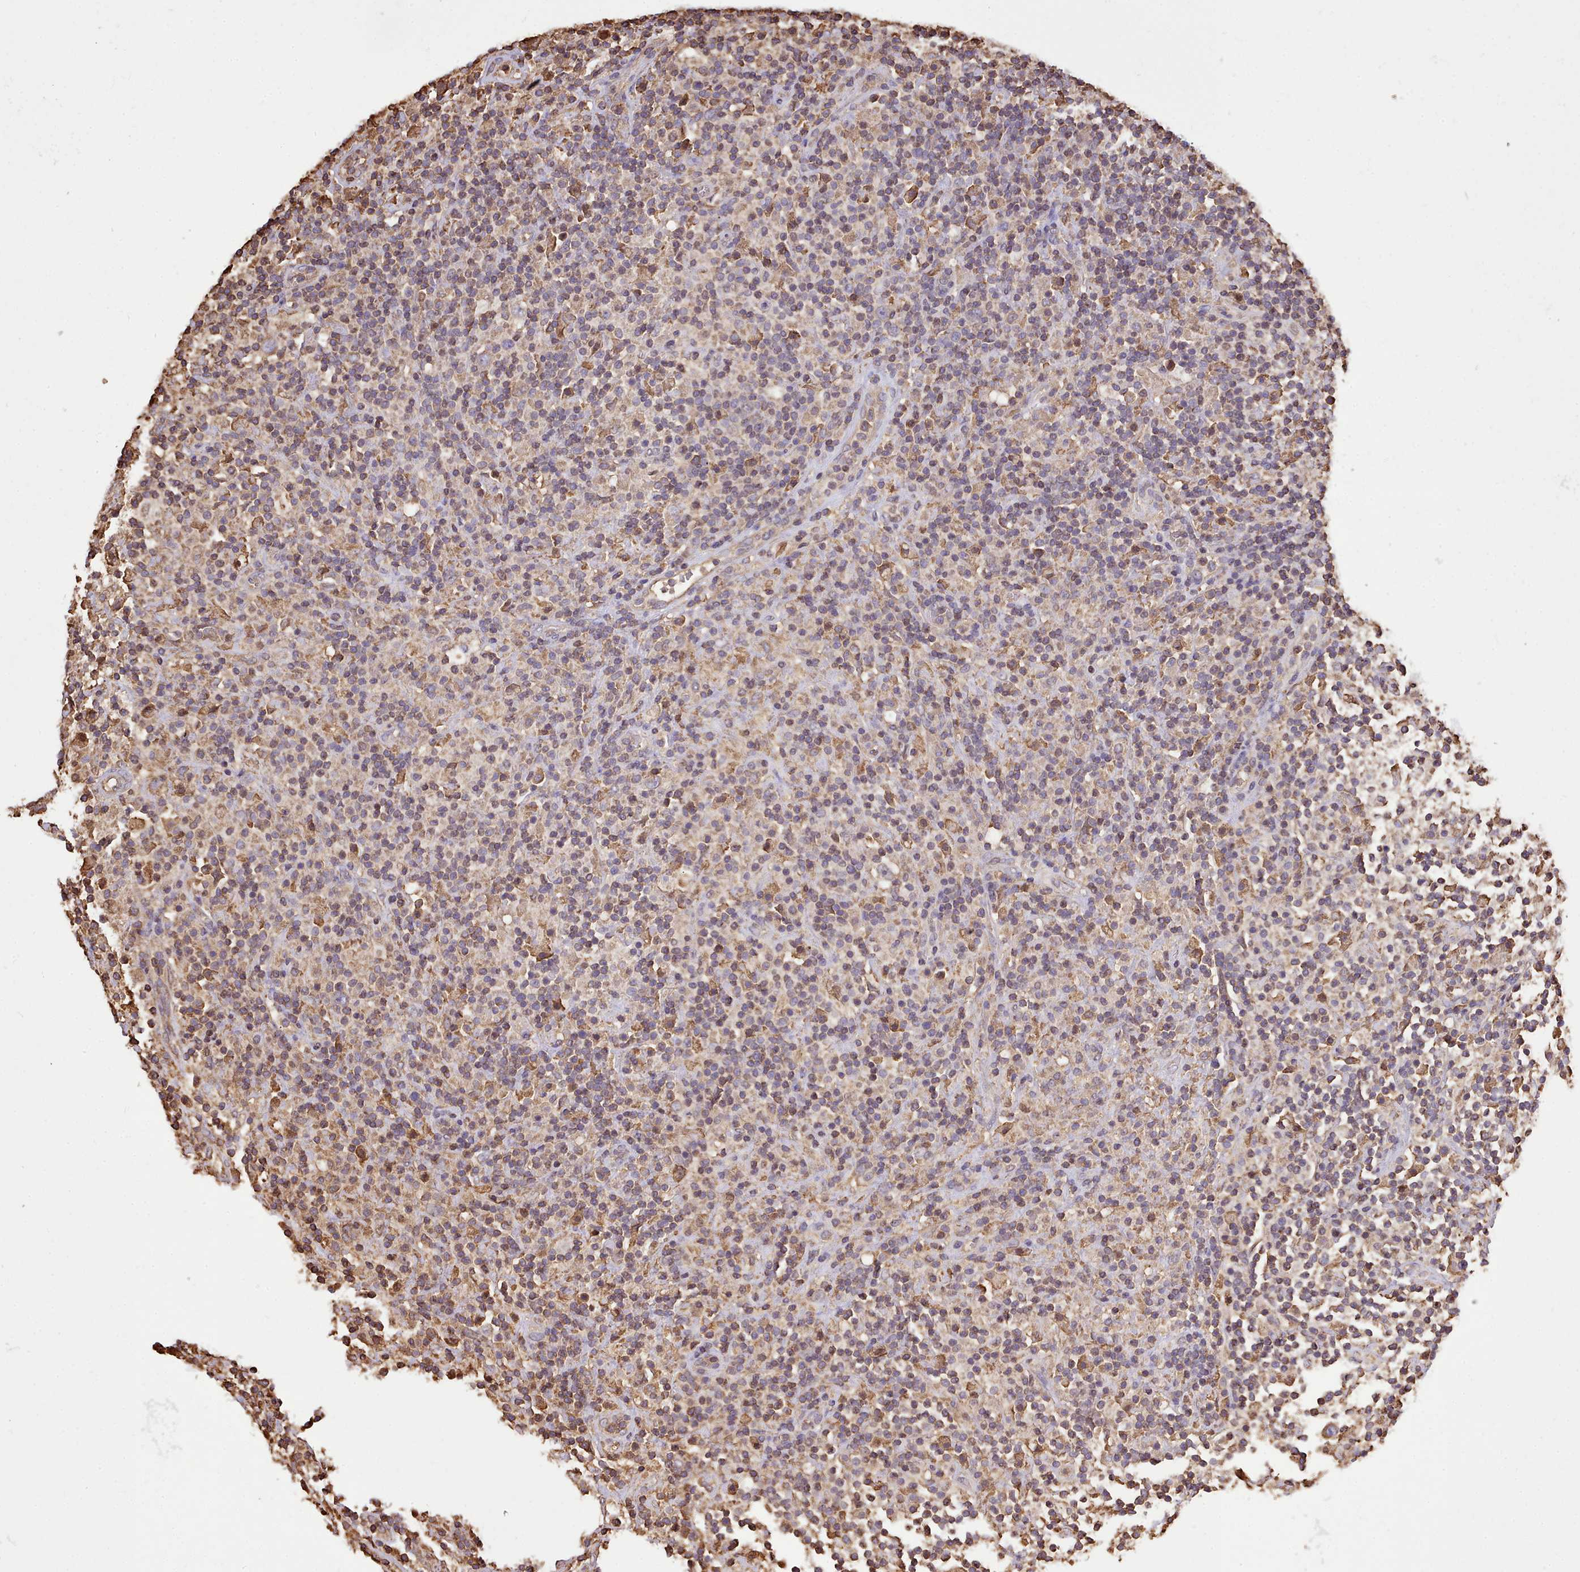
{"staining": {"intensity": "moderate", "quantity": "<25%", "location": "cytoplasmic/membranous"}, "tissue": "lymphoma", "cell_type": "Tumor cells", "image_type": "cancer", "snomed": [{"axis": "morphology", "description": "Hodgkin's disease, NOS"}, {"axis": "topography", "description": "Lymph node"}], "caption": "A brown stain shows moderate cytoplasmic/membranous positivity of a protein in human lymphoma tumor cells.", "gene": "CAPZA1", "patient": {"sex": "male", "age": 70}}